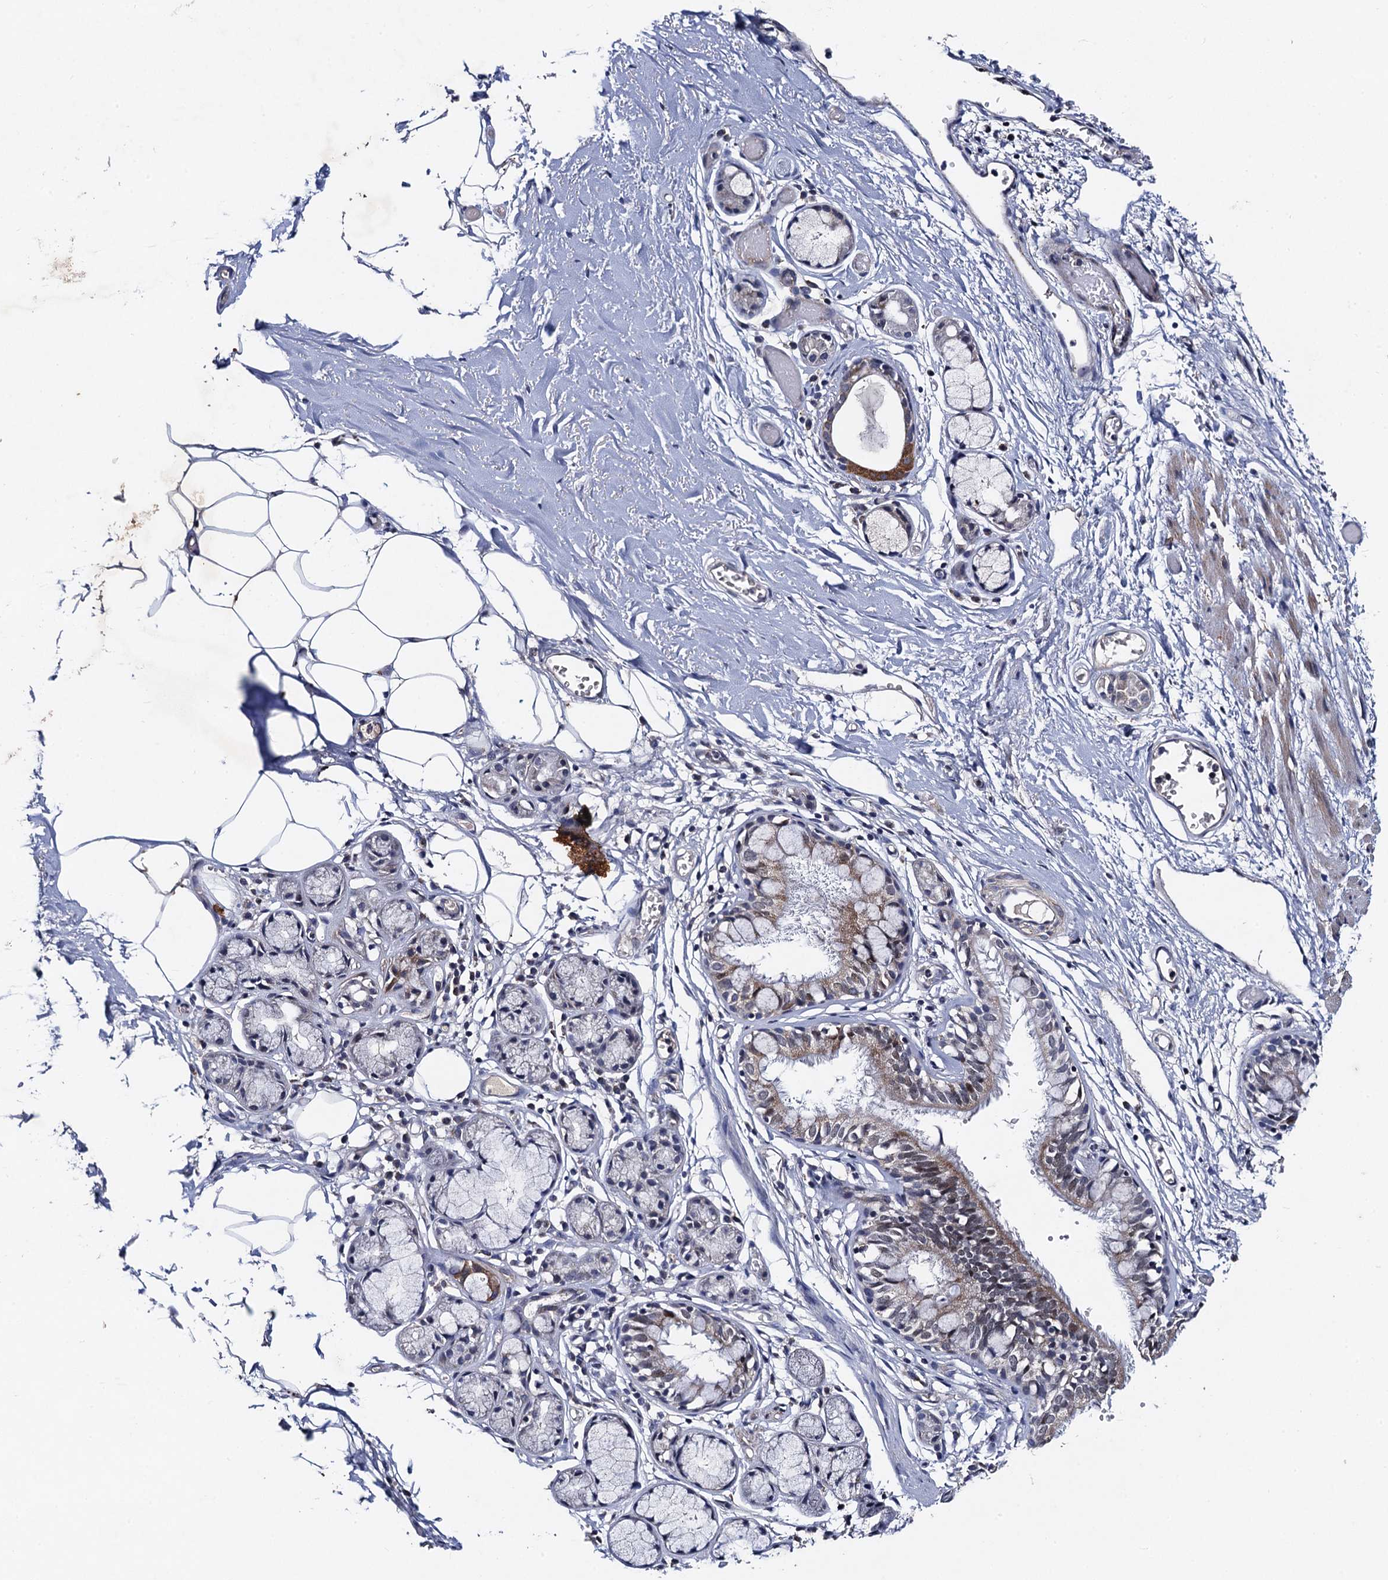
{"staining": {"intensity": "weak", "quantity": "25%-75%", "location": "cytoplasmic/membranous,nuclear"}, "tissue": "bronchus", "cell_type": "Respiratory epithelial cells", "image_type": "normal", "snomed": [{"axis": "morphology", "description": "Normal tissue, NOS"}, {"axis": "topography", "description": "Bronchus"}, {"axis": "topography", "description": "Lung"}], "caption": "Immunohistochemistry (IHC) image of normal bronchus: bronchus stained using immunohistochemistry (IHC) reveals low levels of weak protein expression localized specifically in the cytoplasmic/membranous,nuclear of respiratory epithelial cells, appearing as a cytoplasmic/membranous,nuclear brown color.", "gene": "PPTC7", "patient": {"sex": "male", "age": 56}}